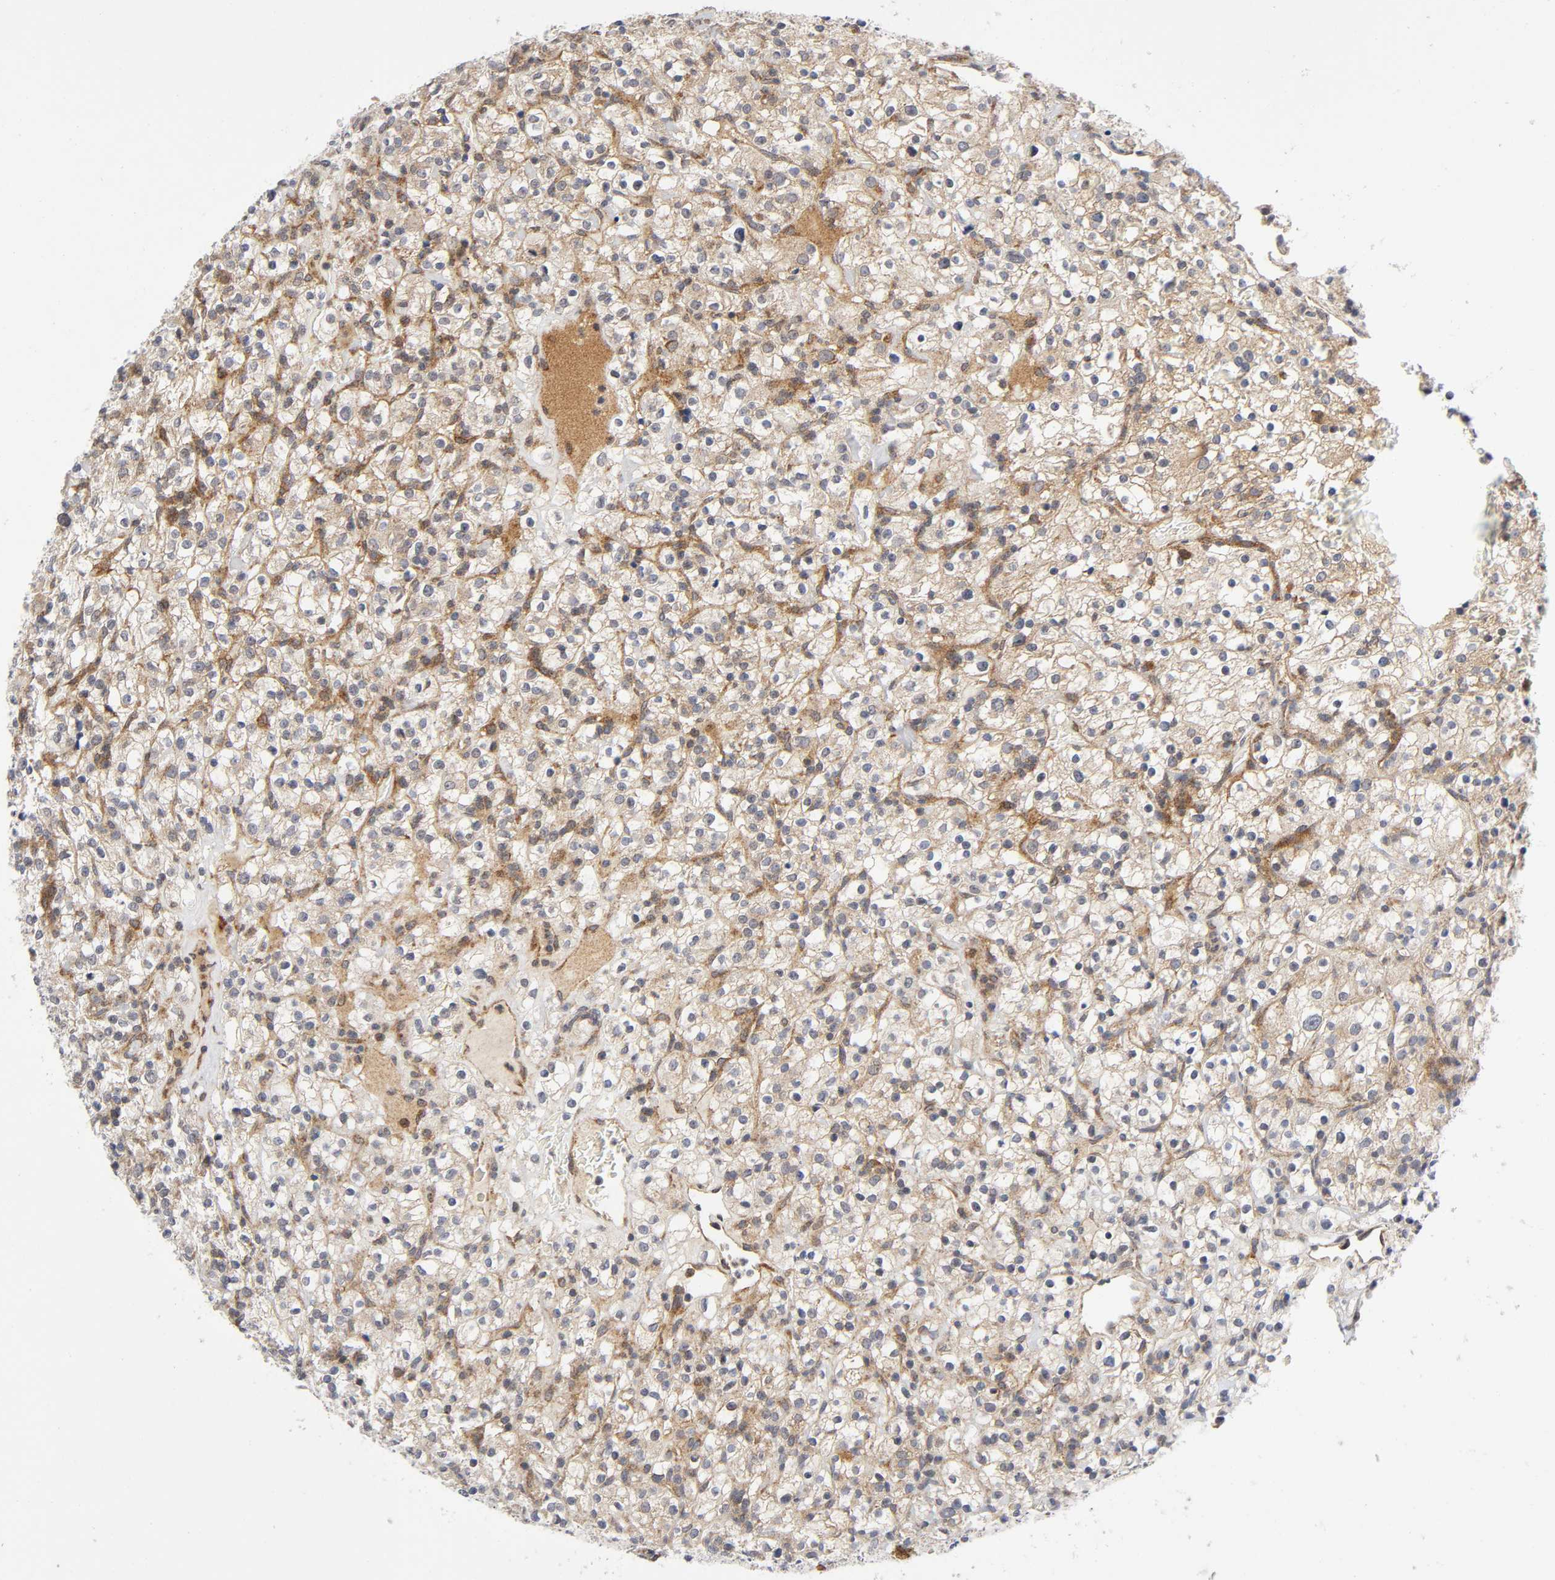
{"staining": {"intensity": "moderate", "quantity": ">75%", "location": "cytoplasmic/membranous"}, "tissue": "renal cancer", "cell_type": "Tumor cells", "image_type": "cancer", "snomed": [{"axis": "morphology", "description": "Normal tissue, NOS"}, {"axis": "morphology", "description": "Adenocarcinoma, NOS"}, {"axis": "topography", "description": "Kidney"}], "caption": "Moderate cytoplasmic/membranous staining is present in about >75% of tumor cells in adenocarcinoma (renal).", "gene": "EIF5", "patient": {"sex": "female", "age": 72}}